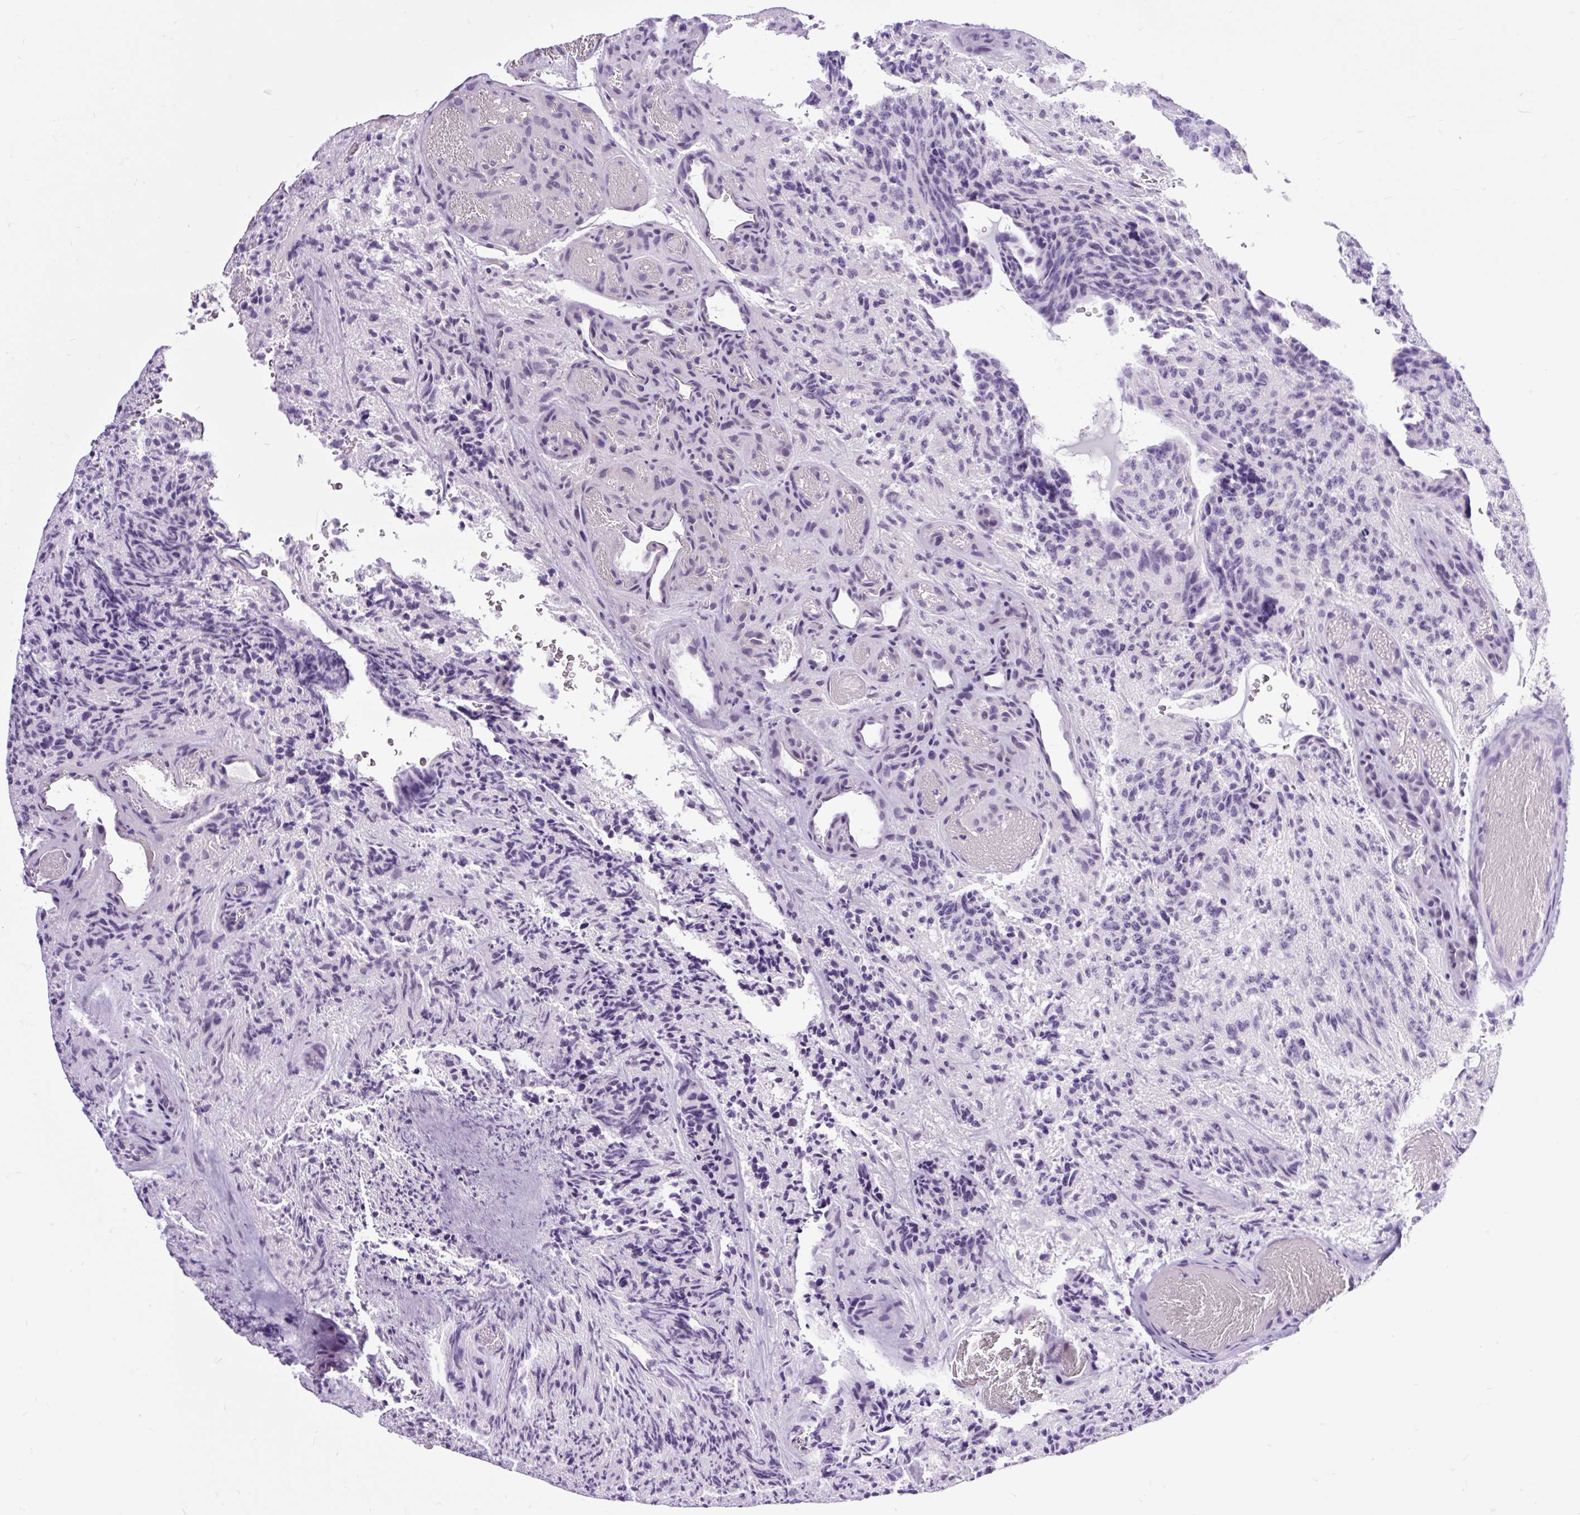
{"staining": {"intensity": "weak", "quantity": "<25%", "location": "nuclear"}, "tissue": "glioma", "cell_type": "Tumor cells", "image_type": "cancer", "snomed": [{"axis": "morphology", "description": "Glioma, malignant, High grade"}, {"axis": "topography", "description": "Brain"}], "caption": "High magnification brightfield microscopy of glioma stained with DAB (brown) and counterstained with hematoxylin (blue): tumor cells show no significant staining.", "gene": "CLK2", "patient": {"sex": "male", "age": 36}}